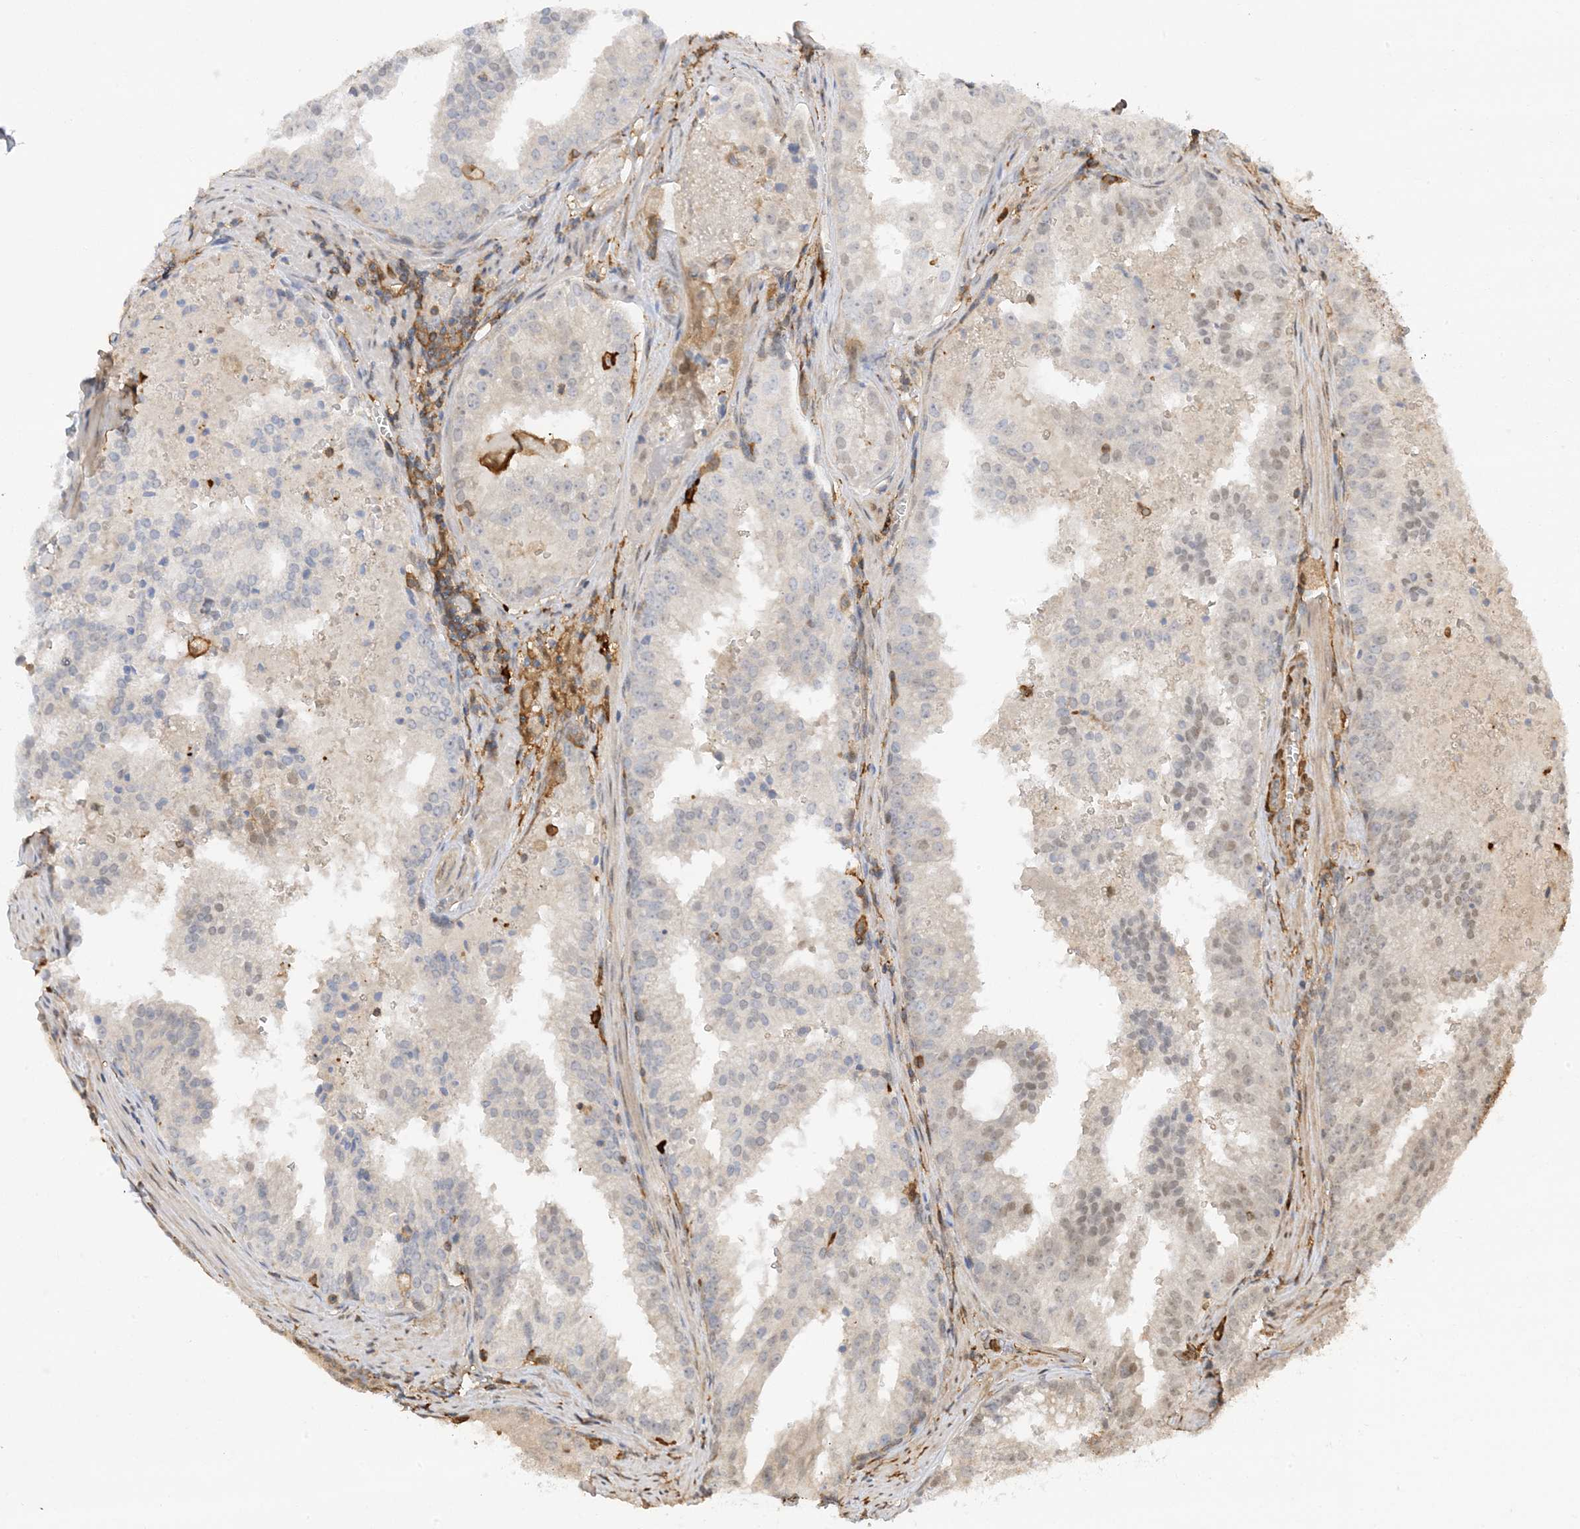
{"staining": {"intensity": "weak", "quantity": "<25%", "location": "cytoplasmic/membranous,nuclear"}, "tissue": "prostate cancer", "cell_type": "Tumor cells", "image_type": "cancer", "snomed": [{"axis": "morphology", "description": "Adenocarcinoma, High grade"}, {"axis": "topography", "description": "Prostate"}], "caption": "IHC of adenocarcinoma (high-grade) (prostate) exhibits no staining in tumor cells.", "gene": "PHACTR2", "patient": {"sex": "male", "age": 68}}